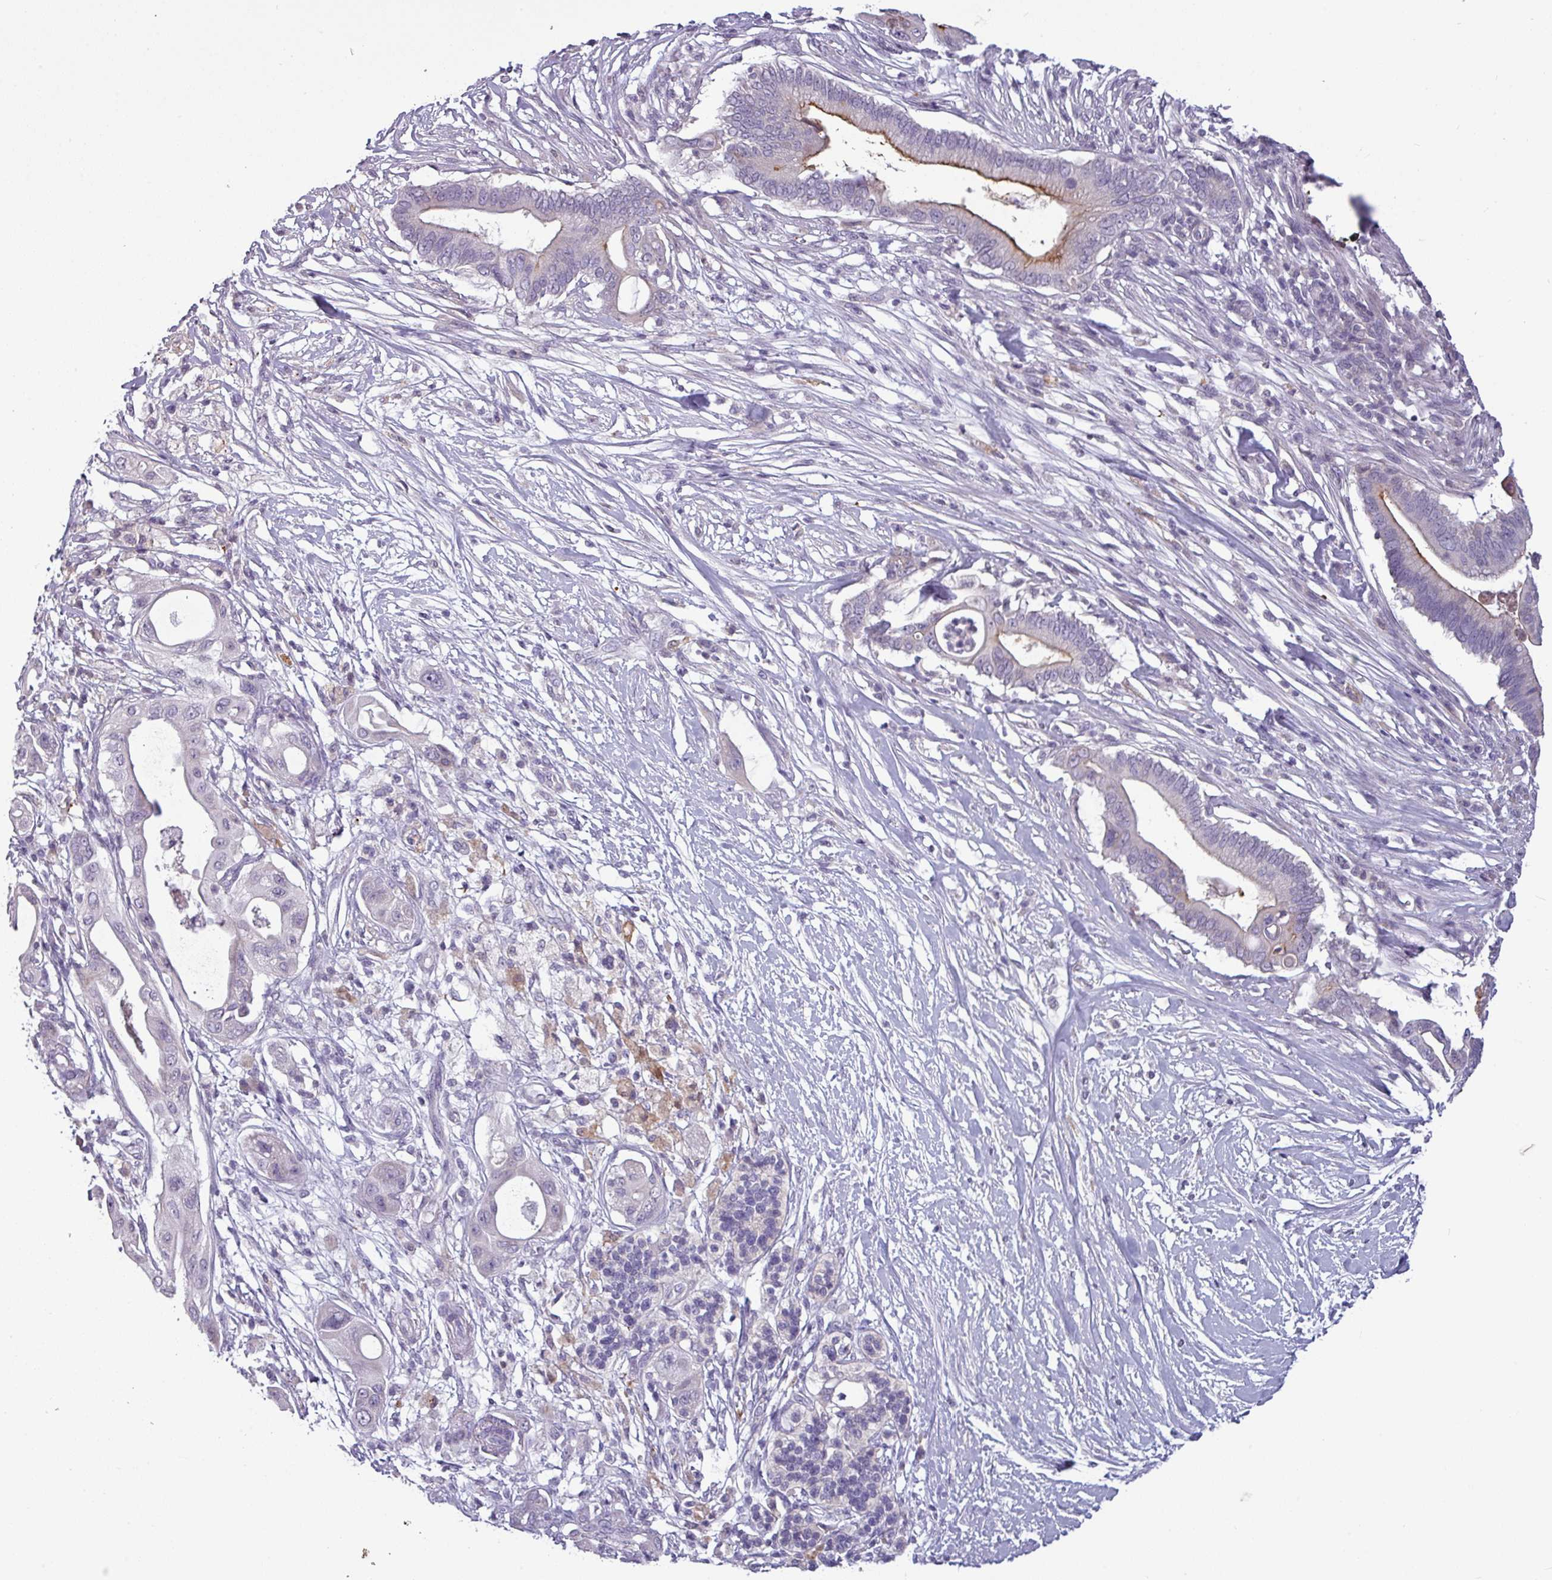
{"staining": {"intensity": "moderate", "quantity": "<25%", "location": "cytoplasmic/membranous"}, "tissue": "pancreatic cancer", "cell_type": "Tumor cells", "image_type": "cancer", "snomed": [{"axis": "morphology", "description": "Adenocarcinoma, NOS"}, {"axis": "topography", "description": "Pancreas"}], "caption": "A brown stain labels moderate cytoplasmic/membranous expression of a protein in pancreatic adenocarcinoma tumor cells.", "gene": "SLC26A9", "patient": {"sex": "male", "age": 68}}